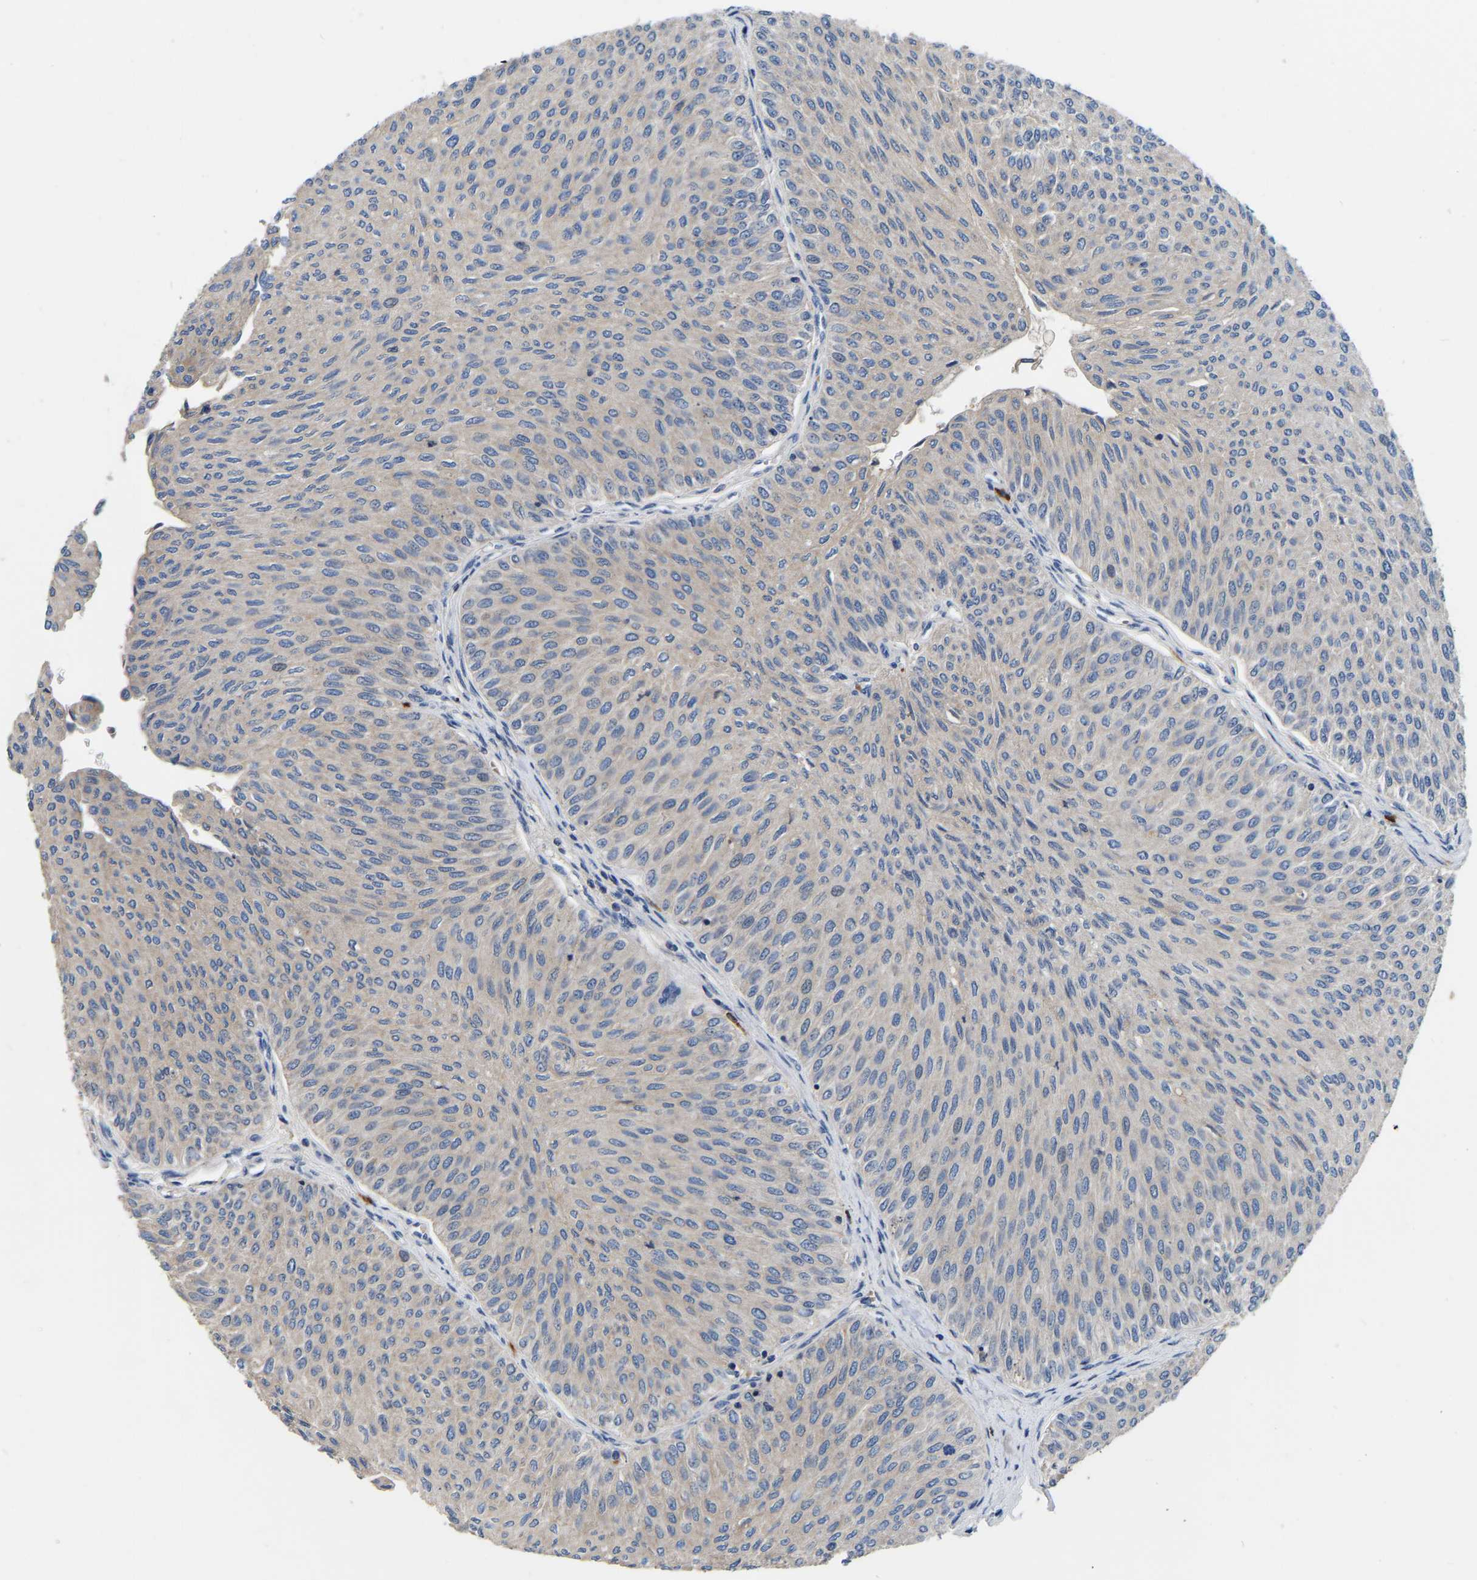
{"staining": {"intensity": "negative", "quantity": "none", "location": "none"}, "tissue": "urothelial cancer", "cell_type": "Tumor cells", "image_type": "cancer", "snomed": [{"axis": "morphology", "description": "Urothelial carcinoma, Low grade"}, {"axis": "topography", "description": "Urinary bladder"}], "caption": "Urothelial cancer was stained to show a protein in brown. There is no significant positivity in tumor cells.", "gene": "RAB27B", "patient": {"sex": "male", "age": 78}}